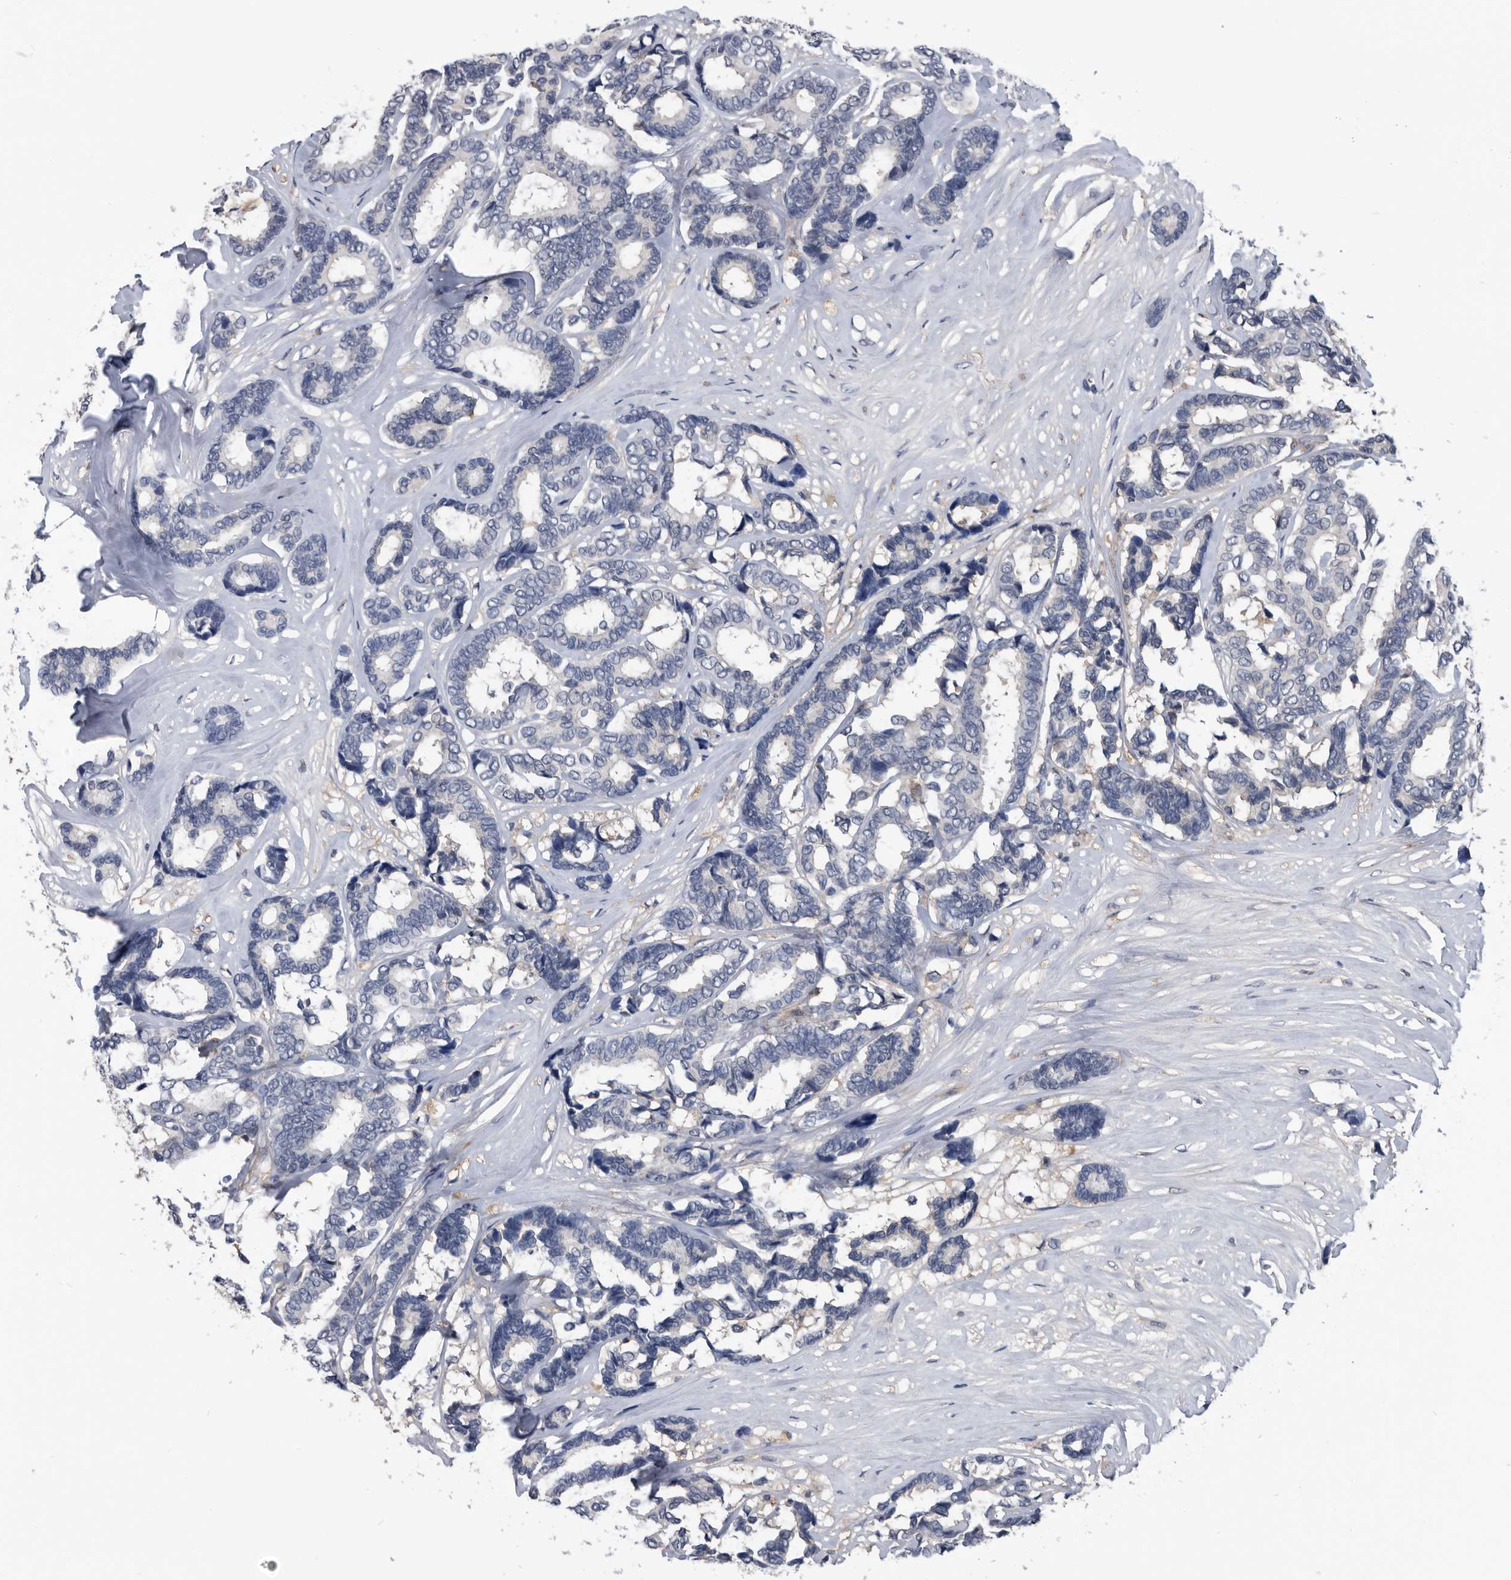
{"staining": {"intensity": "negative", "quantity": "none", "location": "none"}, "tissue": "breast cancer", "cell_type": "Tumor cells", "image_type": "cancer", "snomed": [{"axis": "morphology", "description": "Duct carcinoma"}, {"axis": "topography", "description": "Breast"}], "caption": "A high-resolution photomicrograph shows immunohistochemistry staining of breast infiltrating ductal carcinoma, which shows no significant expression in tumor cells. Brightfield microscopy of IHC stained with DAB (brown) and hematoxylin (blue), captured at high magnification.", "gene": "PDXK", "patient": {"sex": "female", "age": 87}}